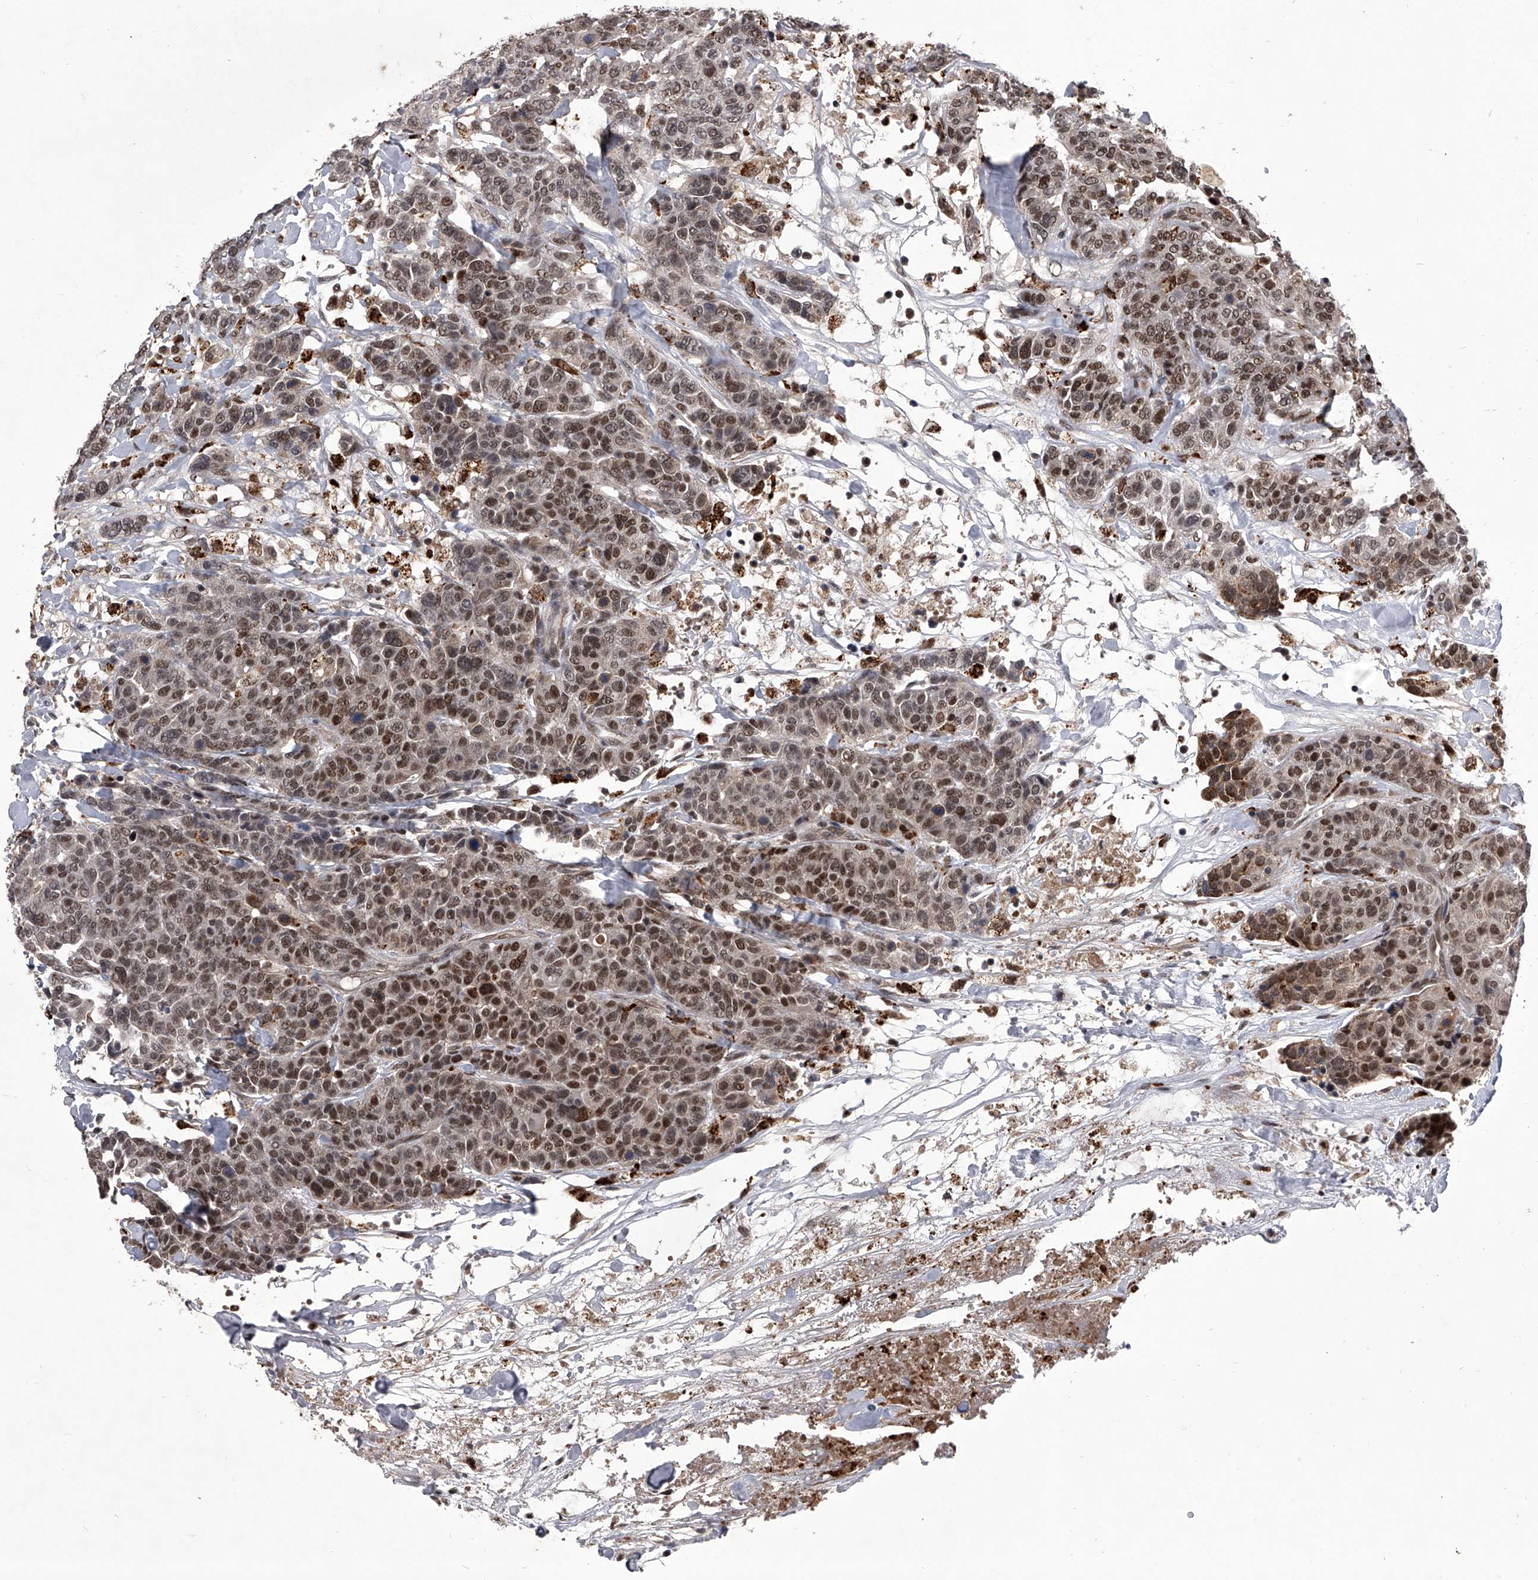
{"staining": {"intensity": "moderate", "quantity": ">75%", "location": "cytoplasmic/membranous,nuclear"}, "tissue": "breast cancer", "cell_type": "Tumor cells", "image_type": "cancer", "snomed": [{"axis": "morphology", "description": "Duct carcinoma"}, {"axis": "topography", "description": "Breast"}], "caption": "Immunohistochemical staining of breast cancer shows moderate cytoplasmic/membranous and nuclear protein expression in approximately >75% of tumor cells. The staining is performed using DAB brown chromogen to label protein expression. The nuclei are counter-stained blue using hematoxylin.", "gene": "CMTR1", "patient": {"sex": "female", "age": 37}}